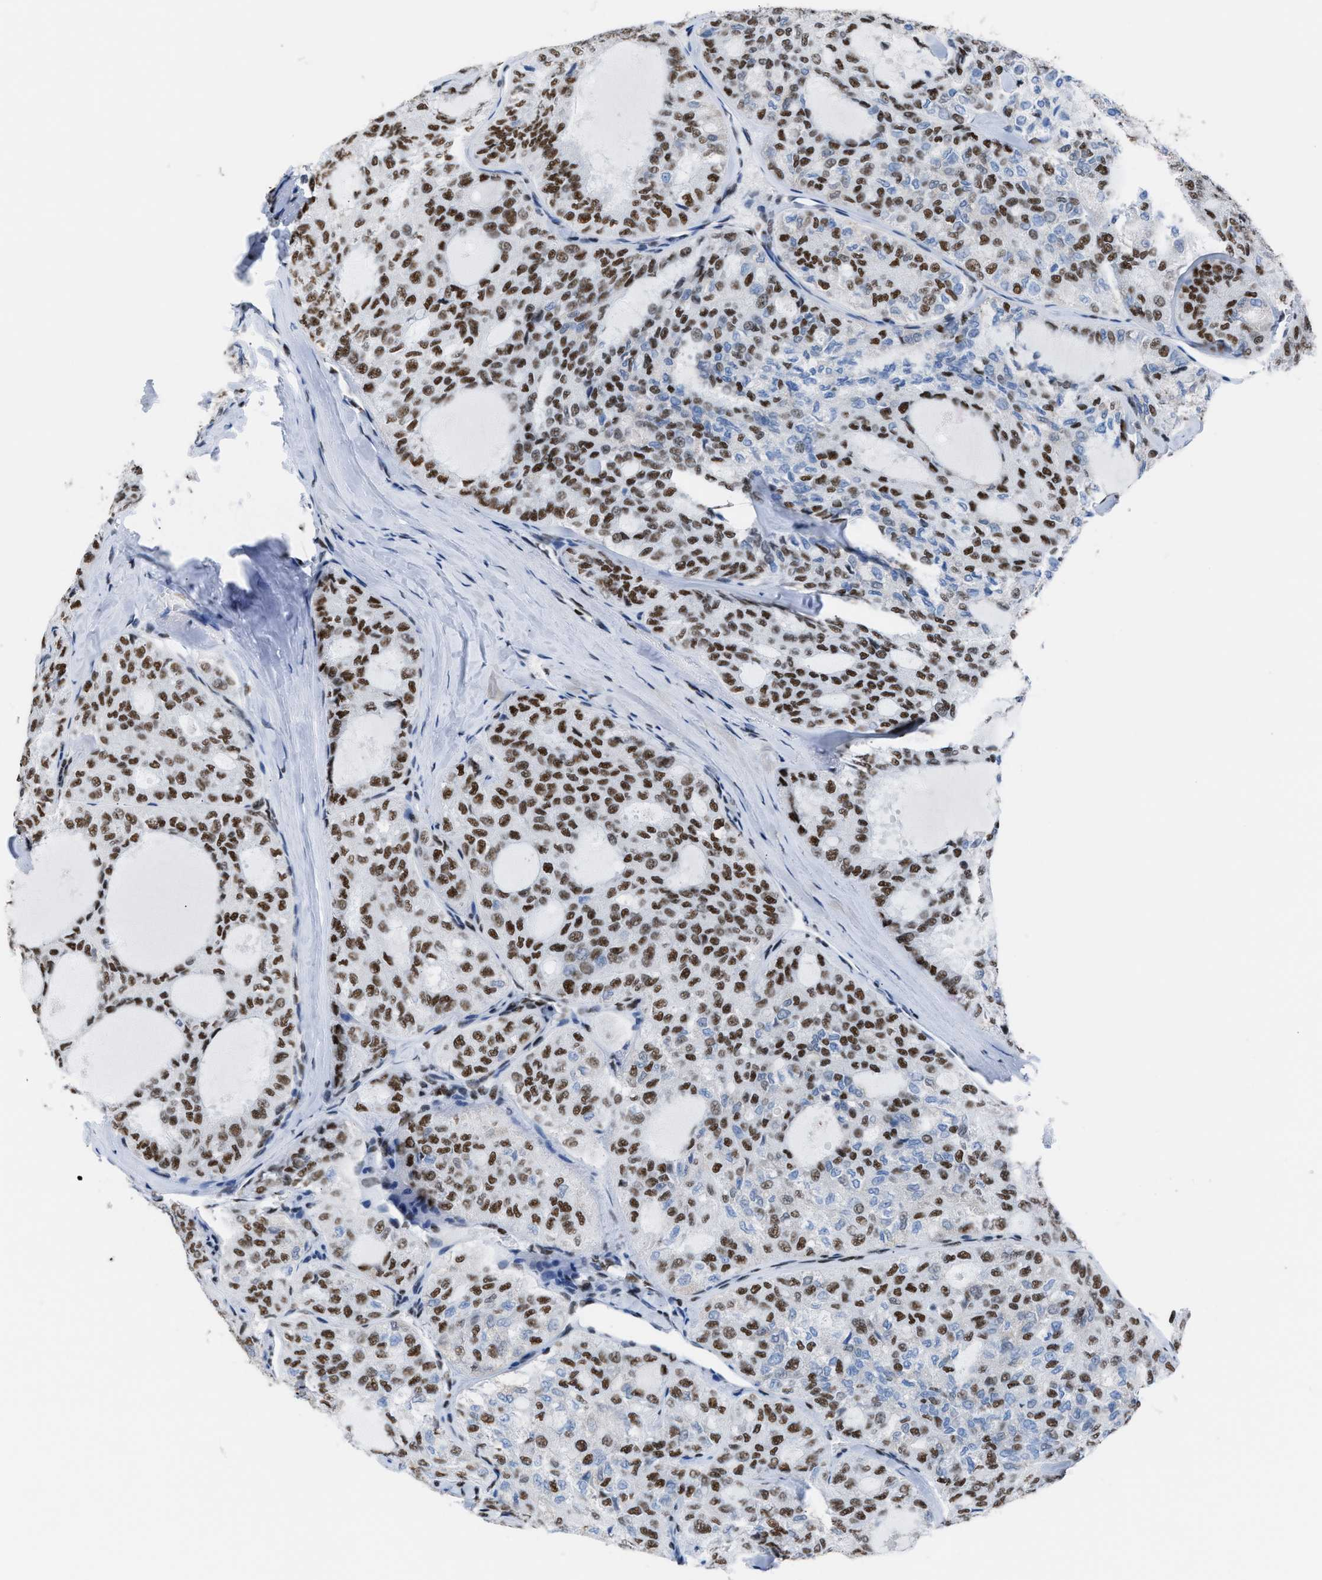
{"staining": {"intensity": "strong", "quantity": ">75%", "location": "nuclear"}, "tissue": "thyroid cancer", "cell_type": "Tumor cells", "image_type": "cancer", "snomed": [{"axis": "morphology", "description": "Follicular adenoma carcinoma, NOS"}, {"axis": "topography", "description": "Thyroid gland"}], "caption": "Tumor cells show strong nuclear staining in about >75% of cells in follicular adenoma carcinoma (thyroid).", "gene": "CCAR2", "patient": {"sex": "male", "age": 75}}